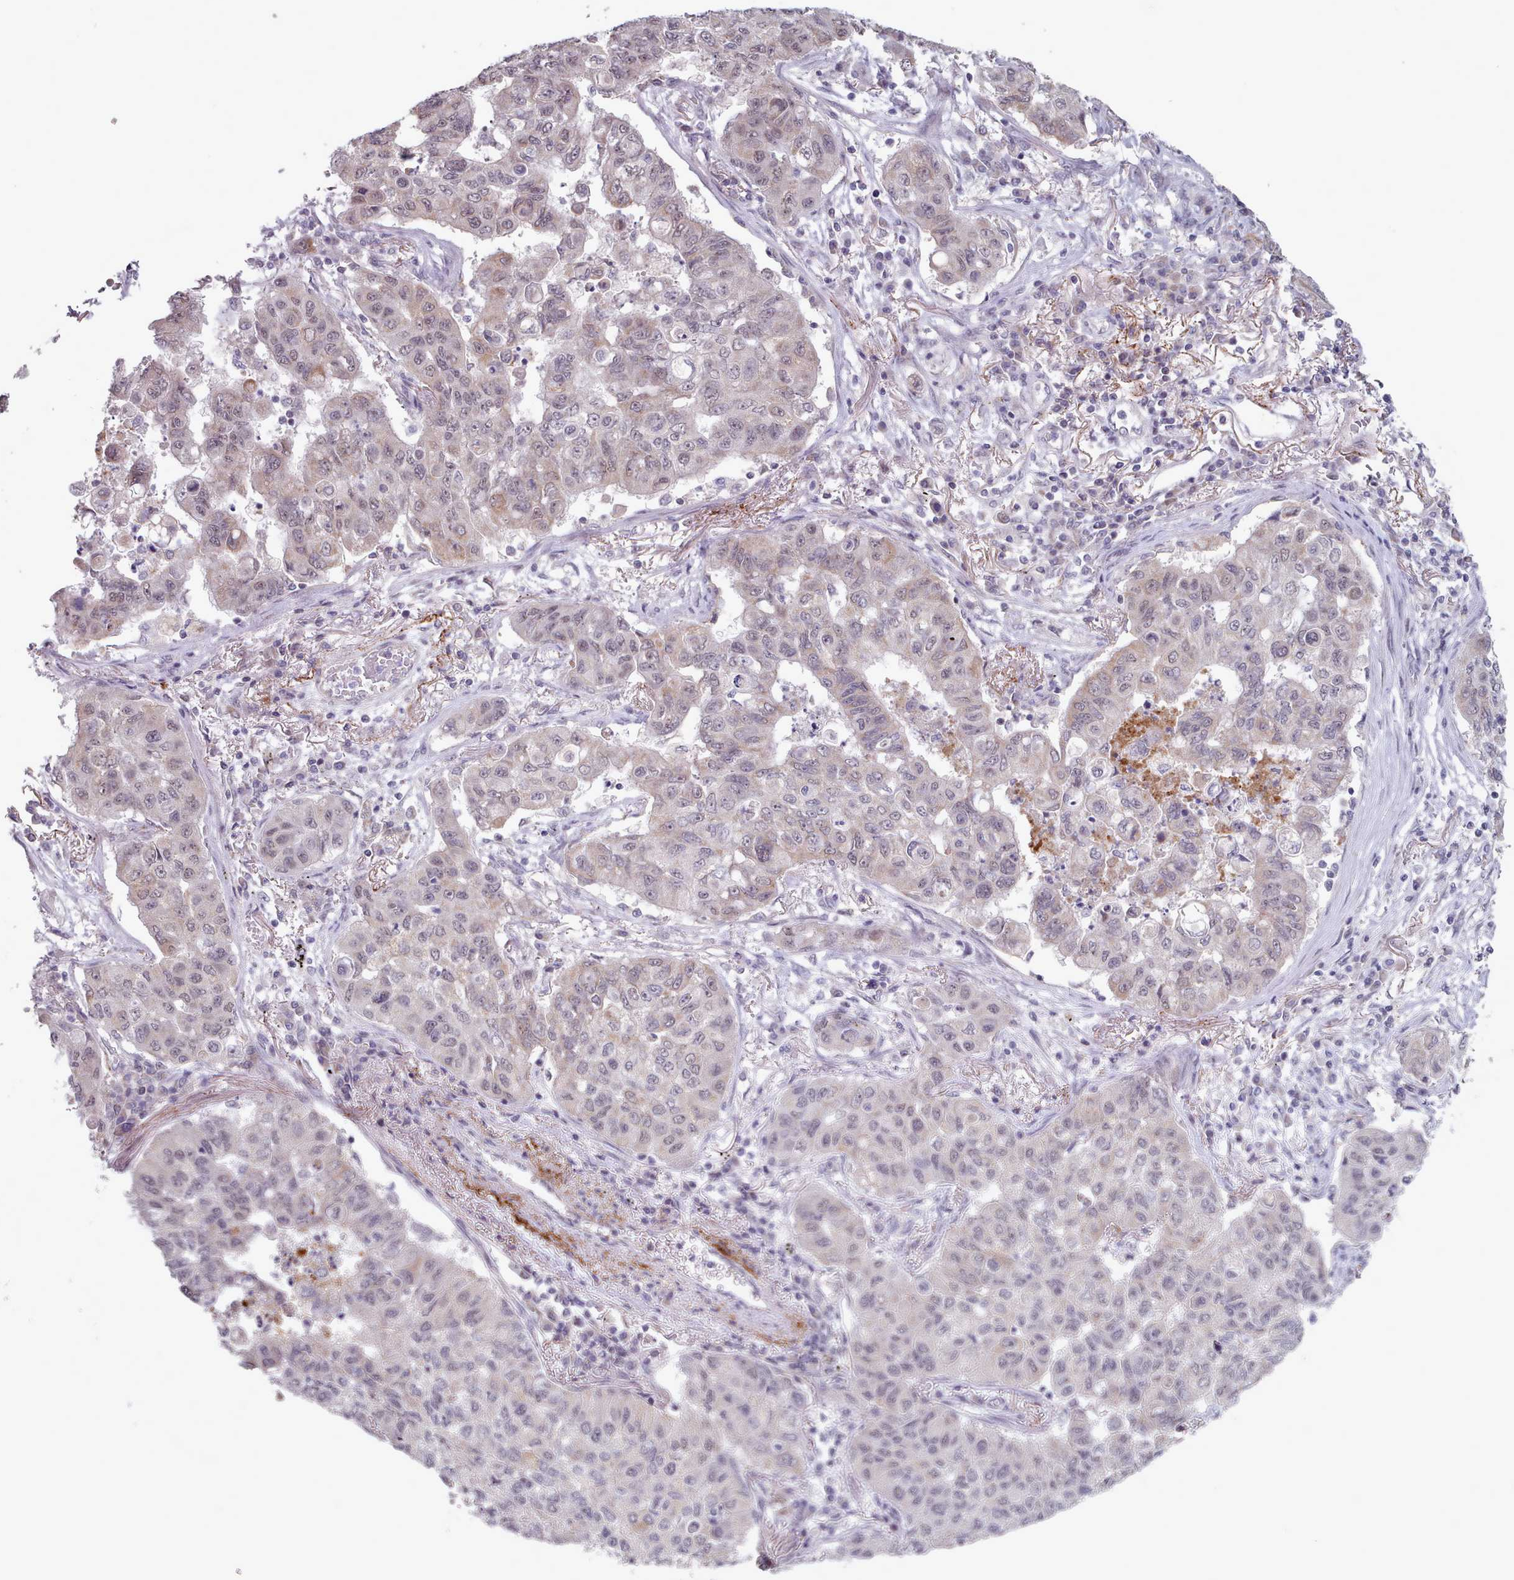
{"staining": {"intensity": "weak", "quantity": "<25%", "location": "cytoplasmic/membranous,nuclear"}, "tissue": "lung cancer", "cell_type": "Tumor cells", "image_type": "cancer", "snomed": [{"axis": "morphology", "description": "Squamous cell carcinoma, NOS"}, {"axis": "topography", "description": "Lung"}], "caption": "Immunohistochemical staining of lung squamous cell carcinoma exhibits no significant staining in tumor cells.", "gene": "TRARG1", "patient": {"sex": "male", "age": 74}}